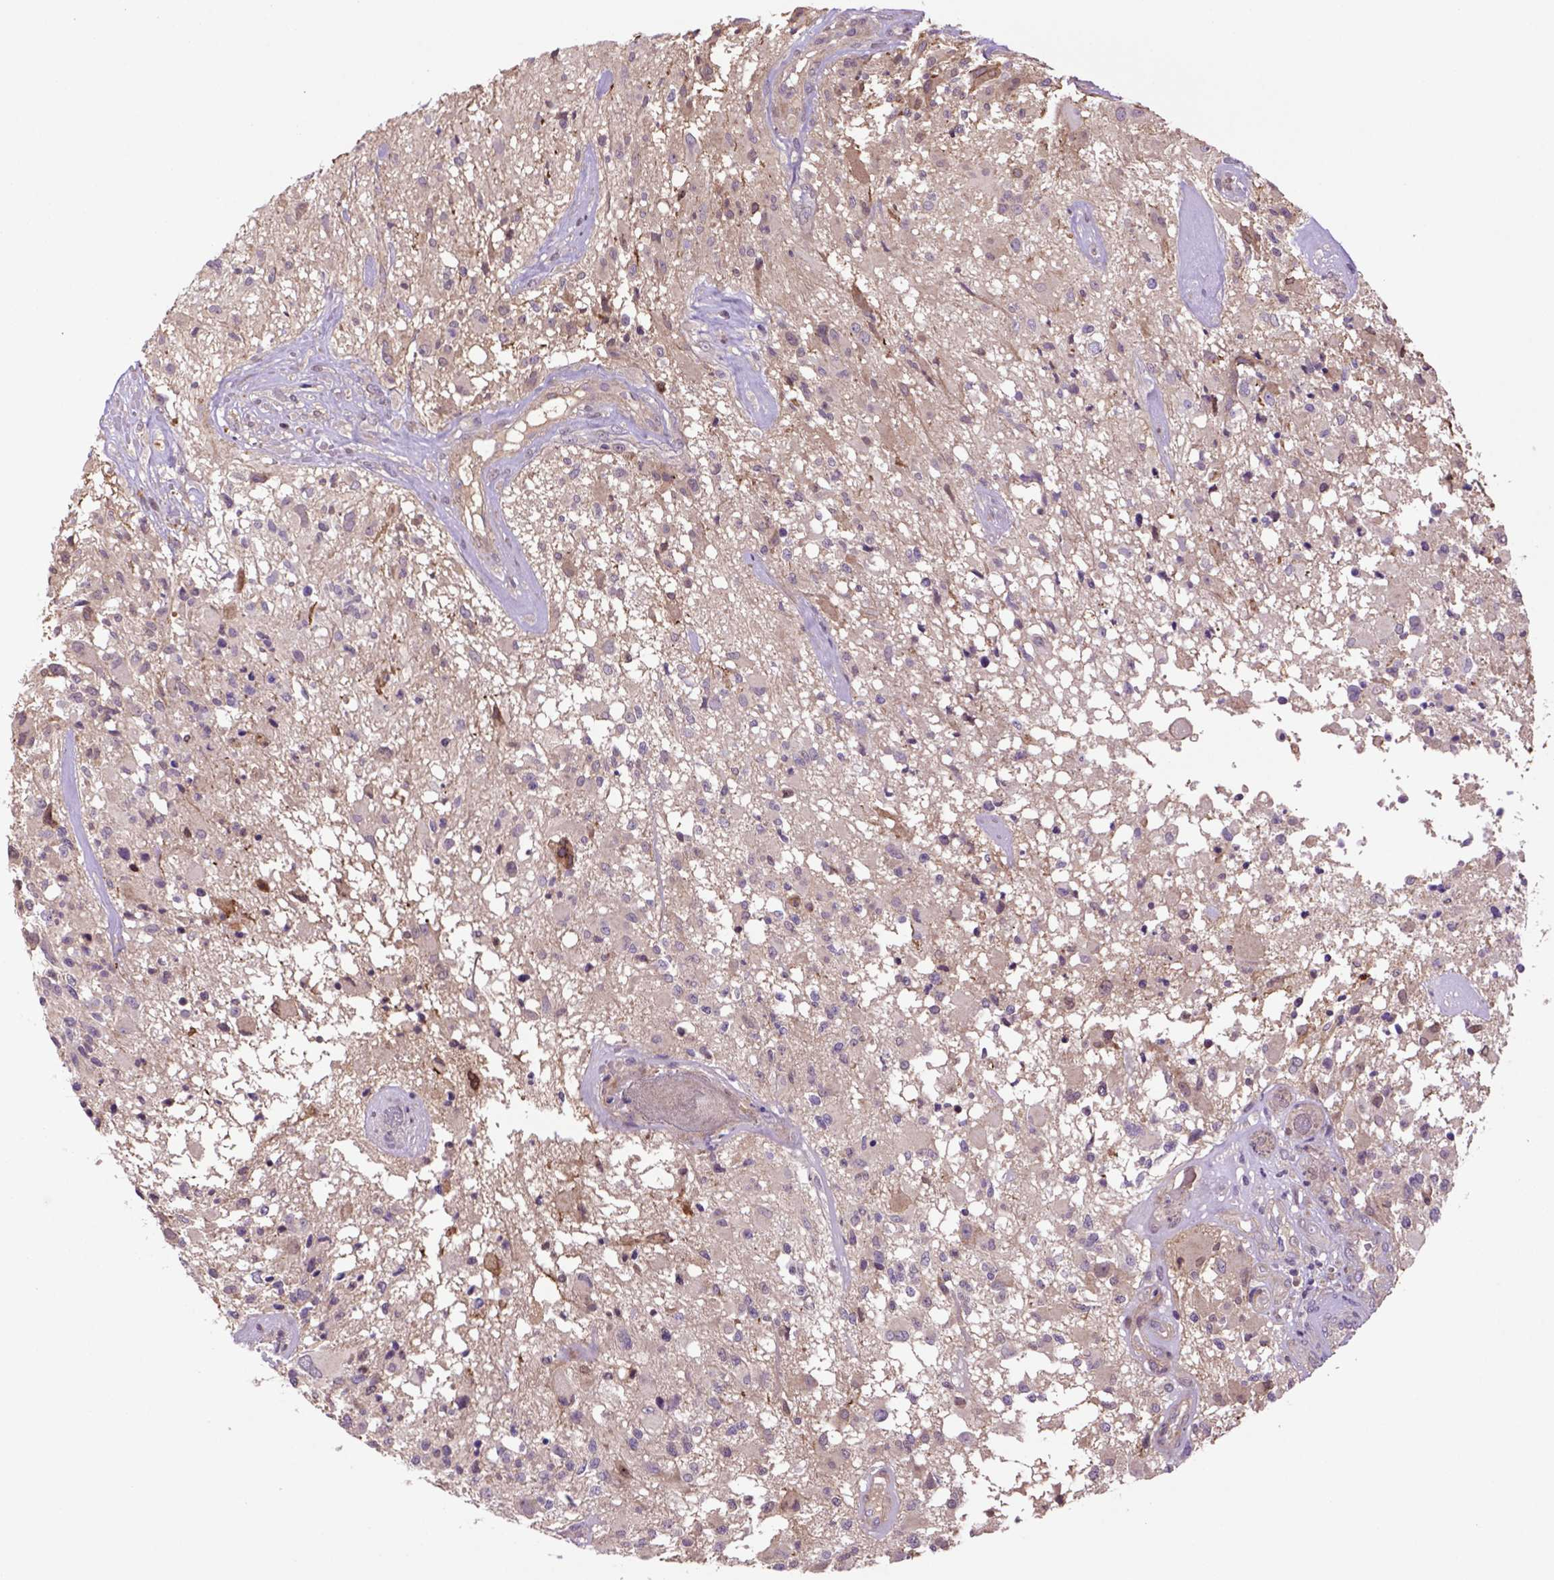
{"staining": {"intensity": "negative", "quantity": "none", "location": "none"}, "tissue": "glioma", "cell_type": "Tumor cells", "image_type": "cancer", "snomed": [{"axis": "morphology", "description": "Glioma, malignant, High grade"}, {"axis": "topography", "description": "Brain"}], "caption": "A micrograph of human glioma is negative for staining in tumor cells. (DAB immunohistochemistry (IHC) with hematoxylin counter stain).", "gene": "HSPBP1", "patient": {"sex": "female", "age": 63}}